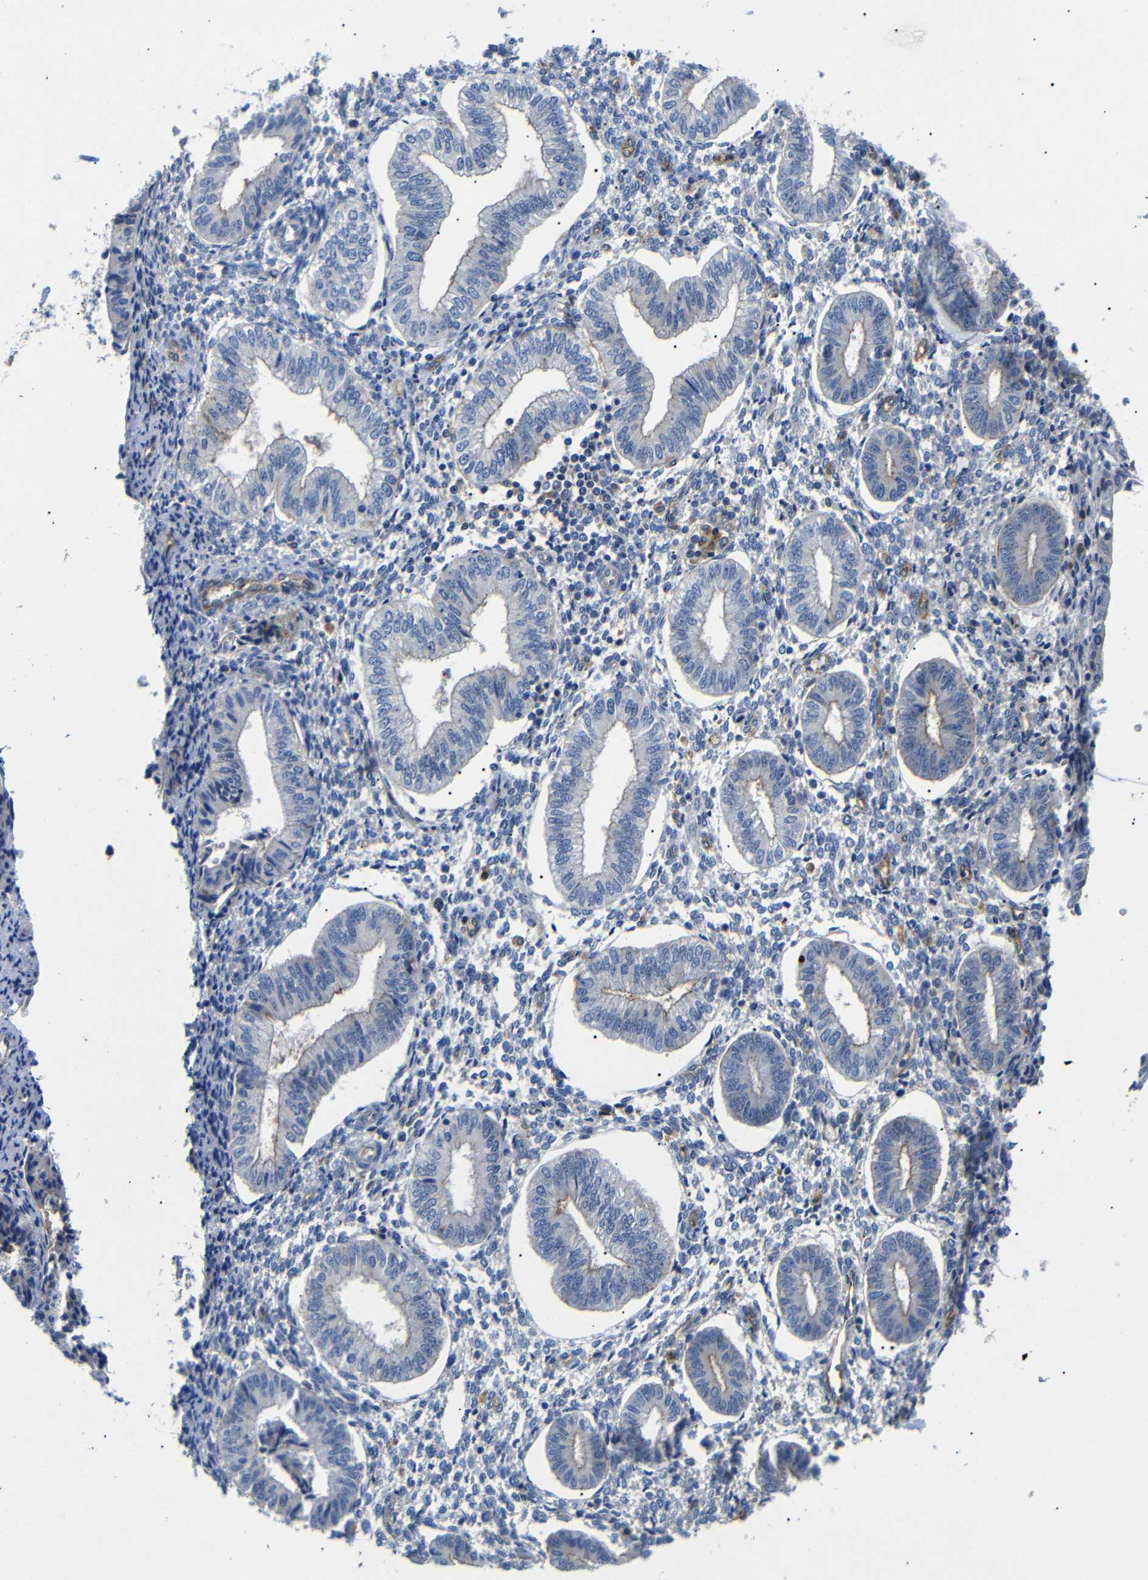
{"staining": {"intensity": "moderate", "quantity": "<25%", "location": "cytoplasmic/membranous"}, "tissue": "endometrium", "cell_type": "Cells in endometrial stroma", "image_type": "normal", "snomed": [{"axis": "morphology", "description": "Normal tissue, NOS"}, {"axis": "topography", "description": "Endometrium"}], "caption": "DAB immunohistochemical staining of normal endometrium exhibits moderate cytoplasmic/membranous protein staining in about <25% of cells in endometrial stroma.", "gene": "SDCBP", "patient": {"sex": "female", "age": 50}}